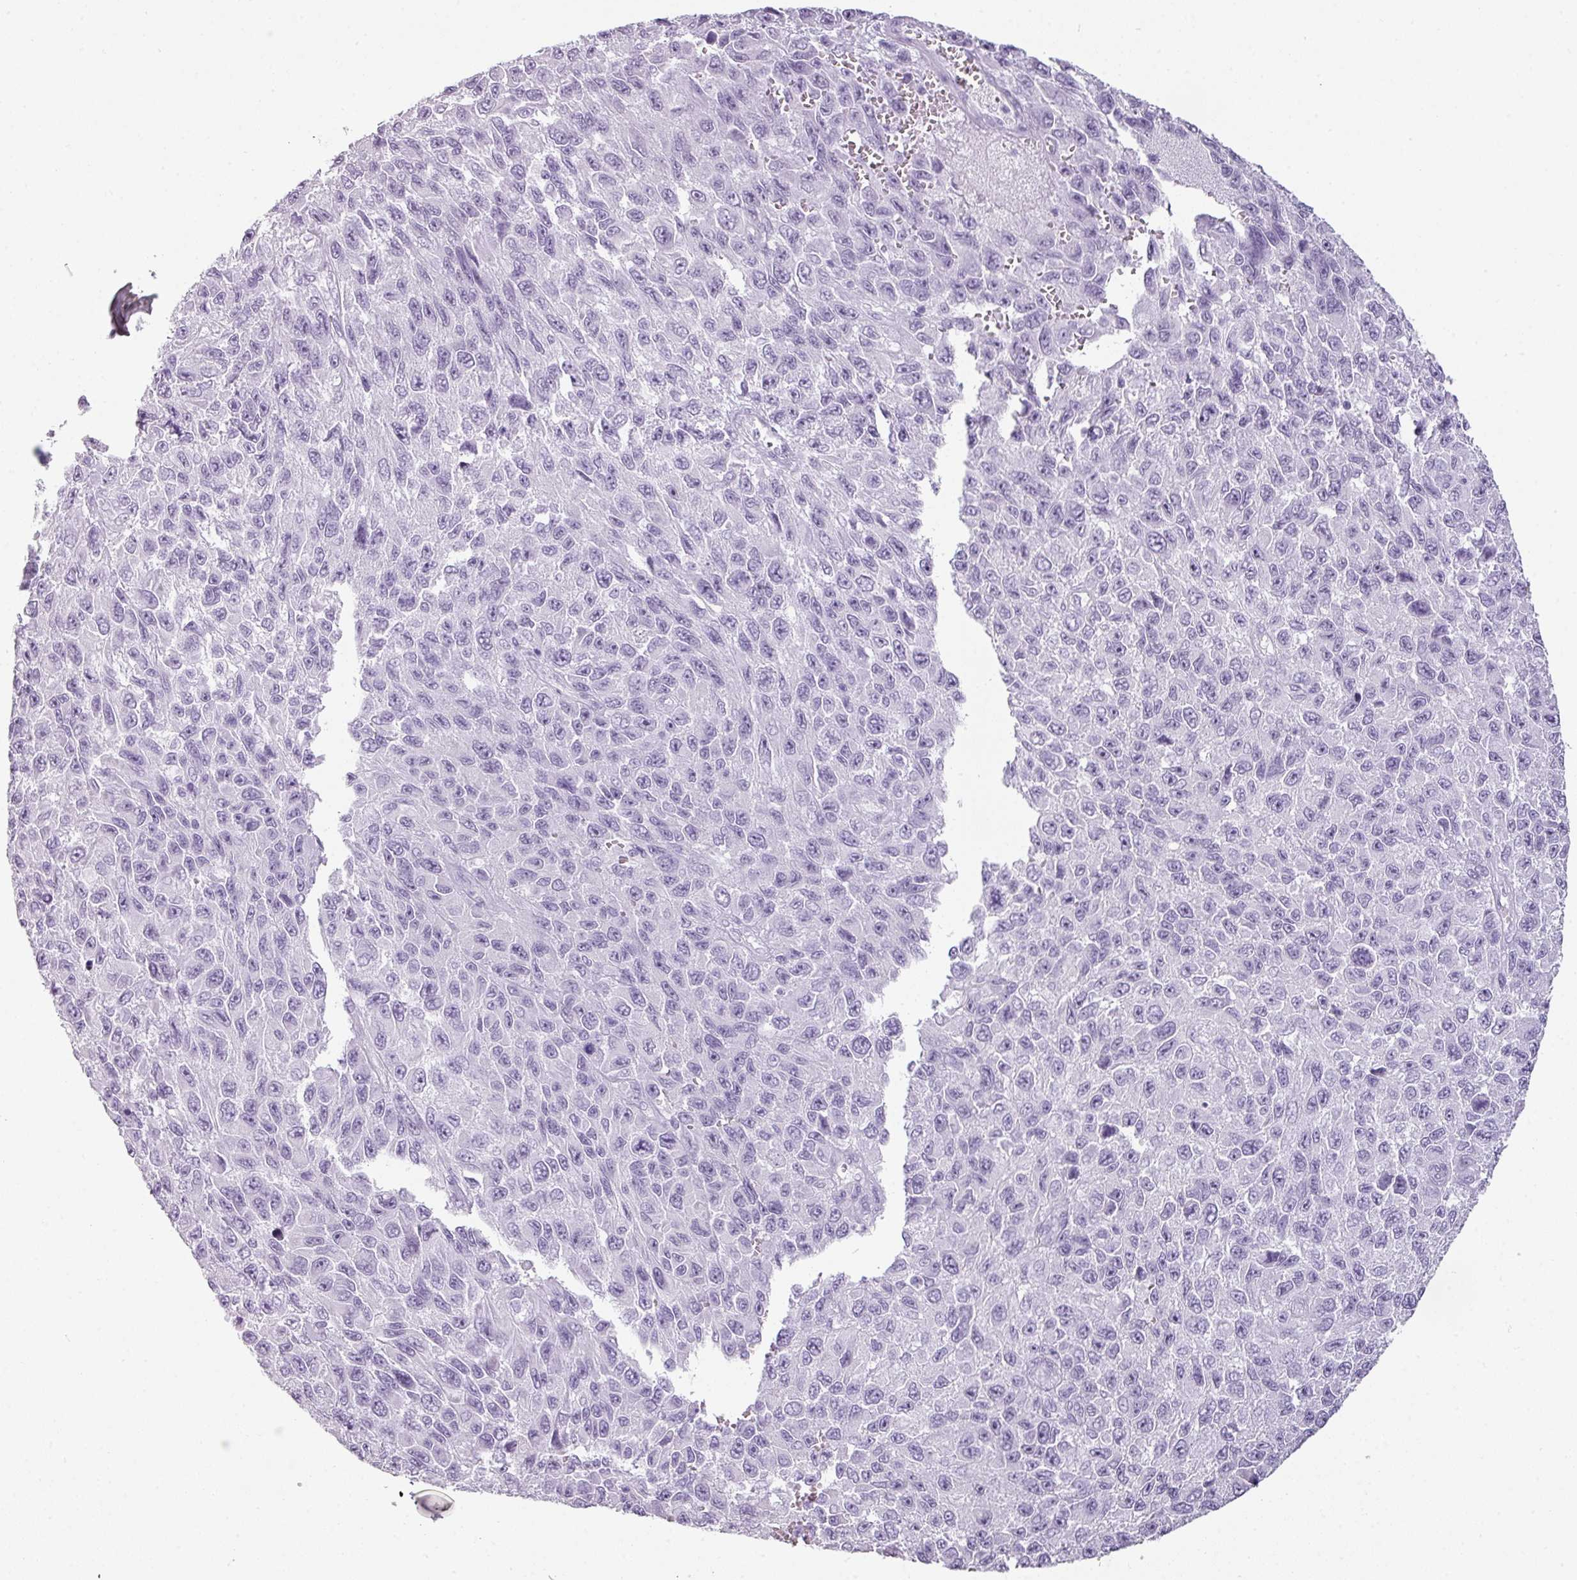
{"staining": {"intensity": "negative", "quantity": "none", "location": "none"}, "tissue": "melanoma", "cell_type": "Tumor cells", "image_type": "cancer", "snomed": [{"axis": "morphology", "description": "Normal tissue, NOS"}, {"axis": "morphology", "description": "Malignant melanoma, NOS"}, {"axis": "topography", "description": "Skin"}], "caption": "The IHC histopathology image has no significant expression in tumor cells of malignant melanoma tissue.", "gene": "SCT", "patient": {"sex": "female", "age": 96}}